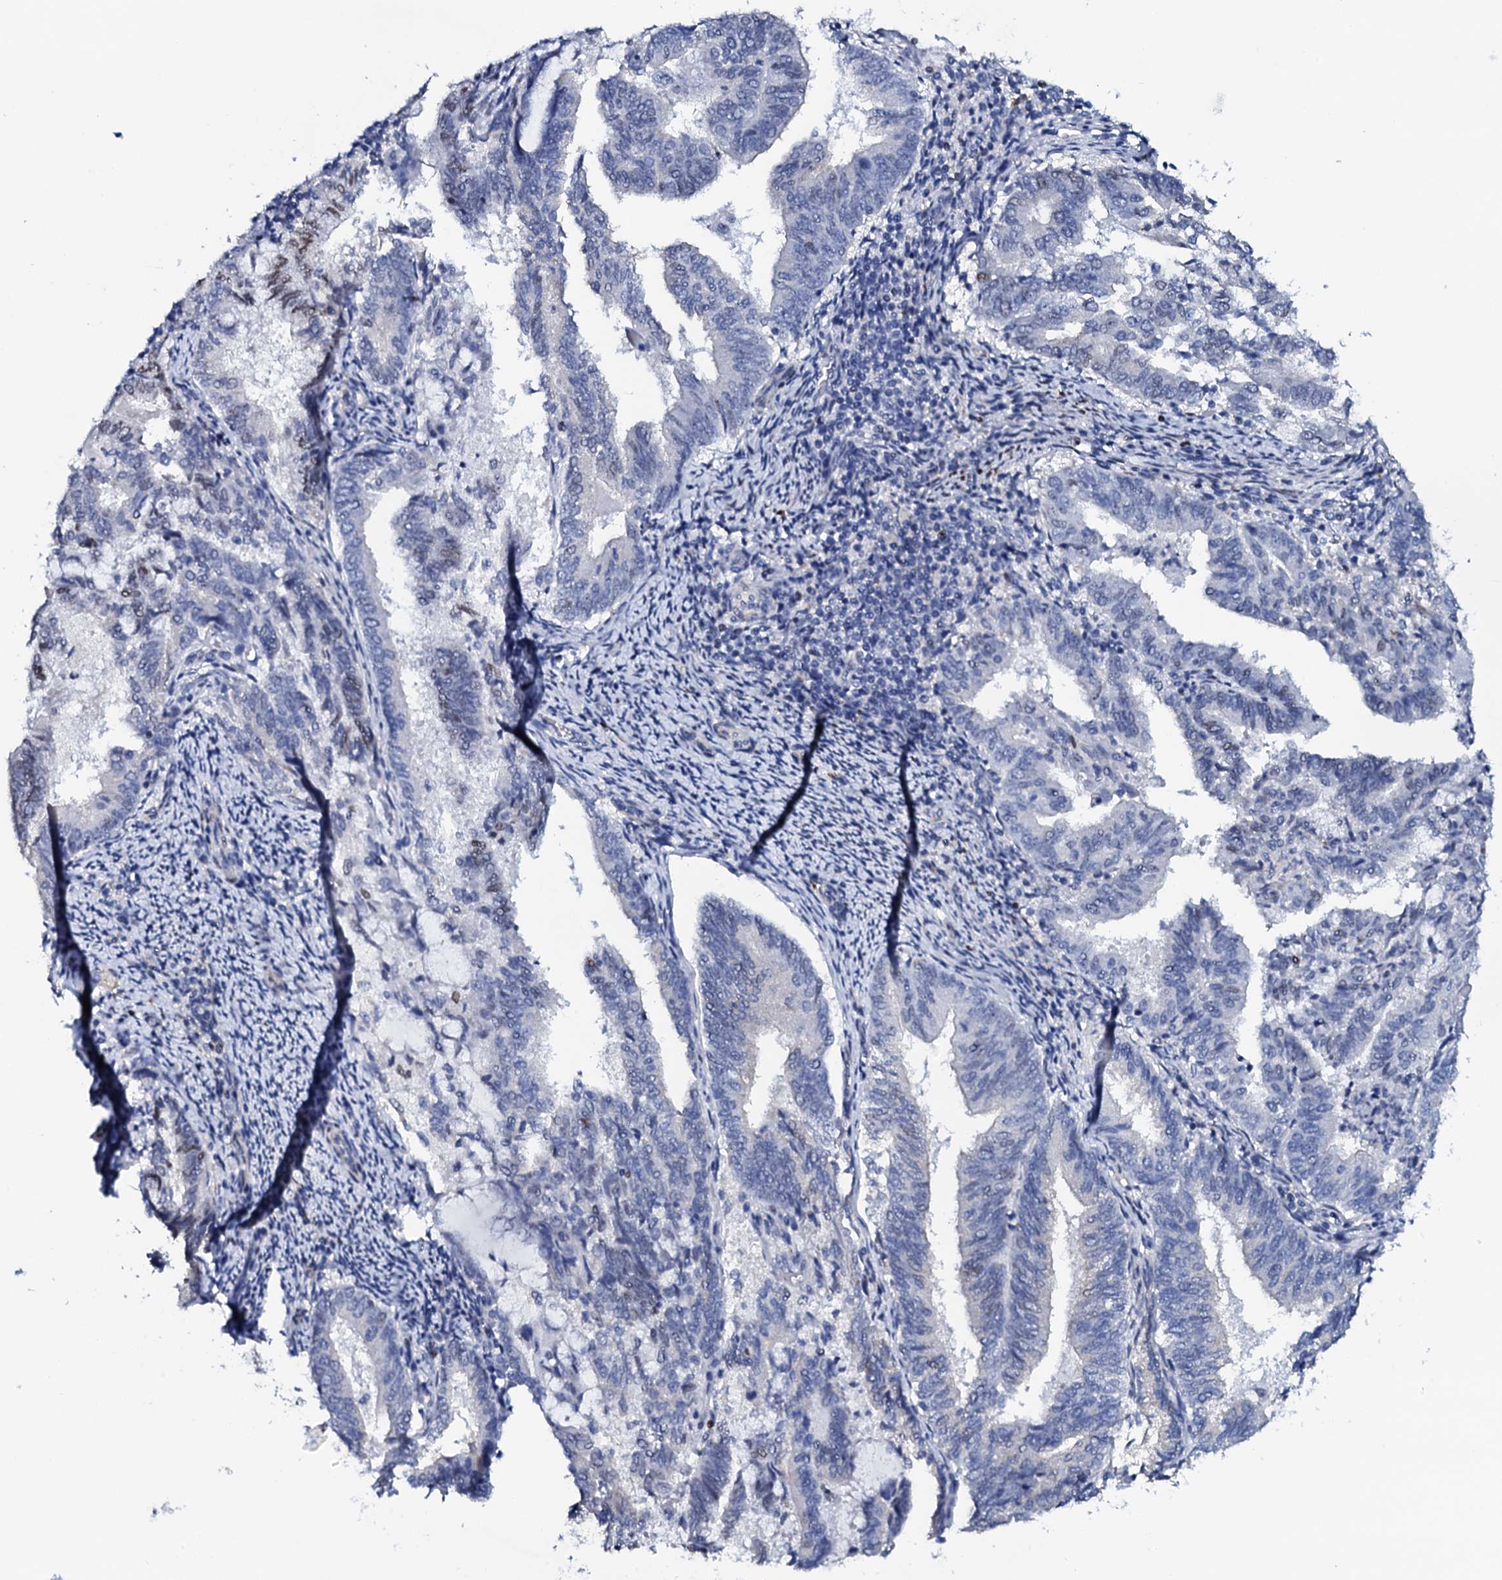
{"staining": {"intensity": "negative", "quantity": "none", "location": "none"}, "tissue": "endometrial cancer", "cell_type": "Tumor cells", "image_type": "cancer", "snomed": [{"axis": "morphology", "description": "Adenocarcinoma, NOS"}, {"axis": "topography", "description": "Endometrium"}], "caption": "Tumor cells are negative for protein expression in human endometrial cancer (adenocarcinoma).", "gene": "NPM2", "patient": {"sex": "female", "age": 80}}